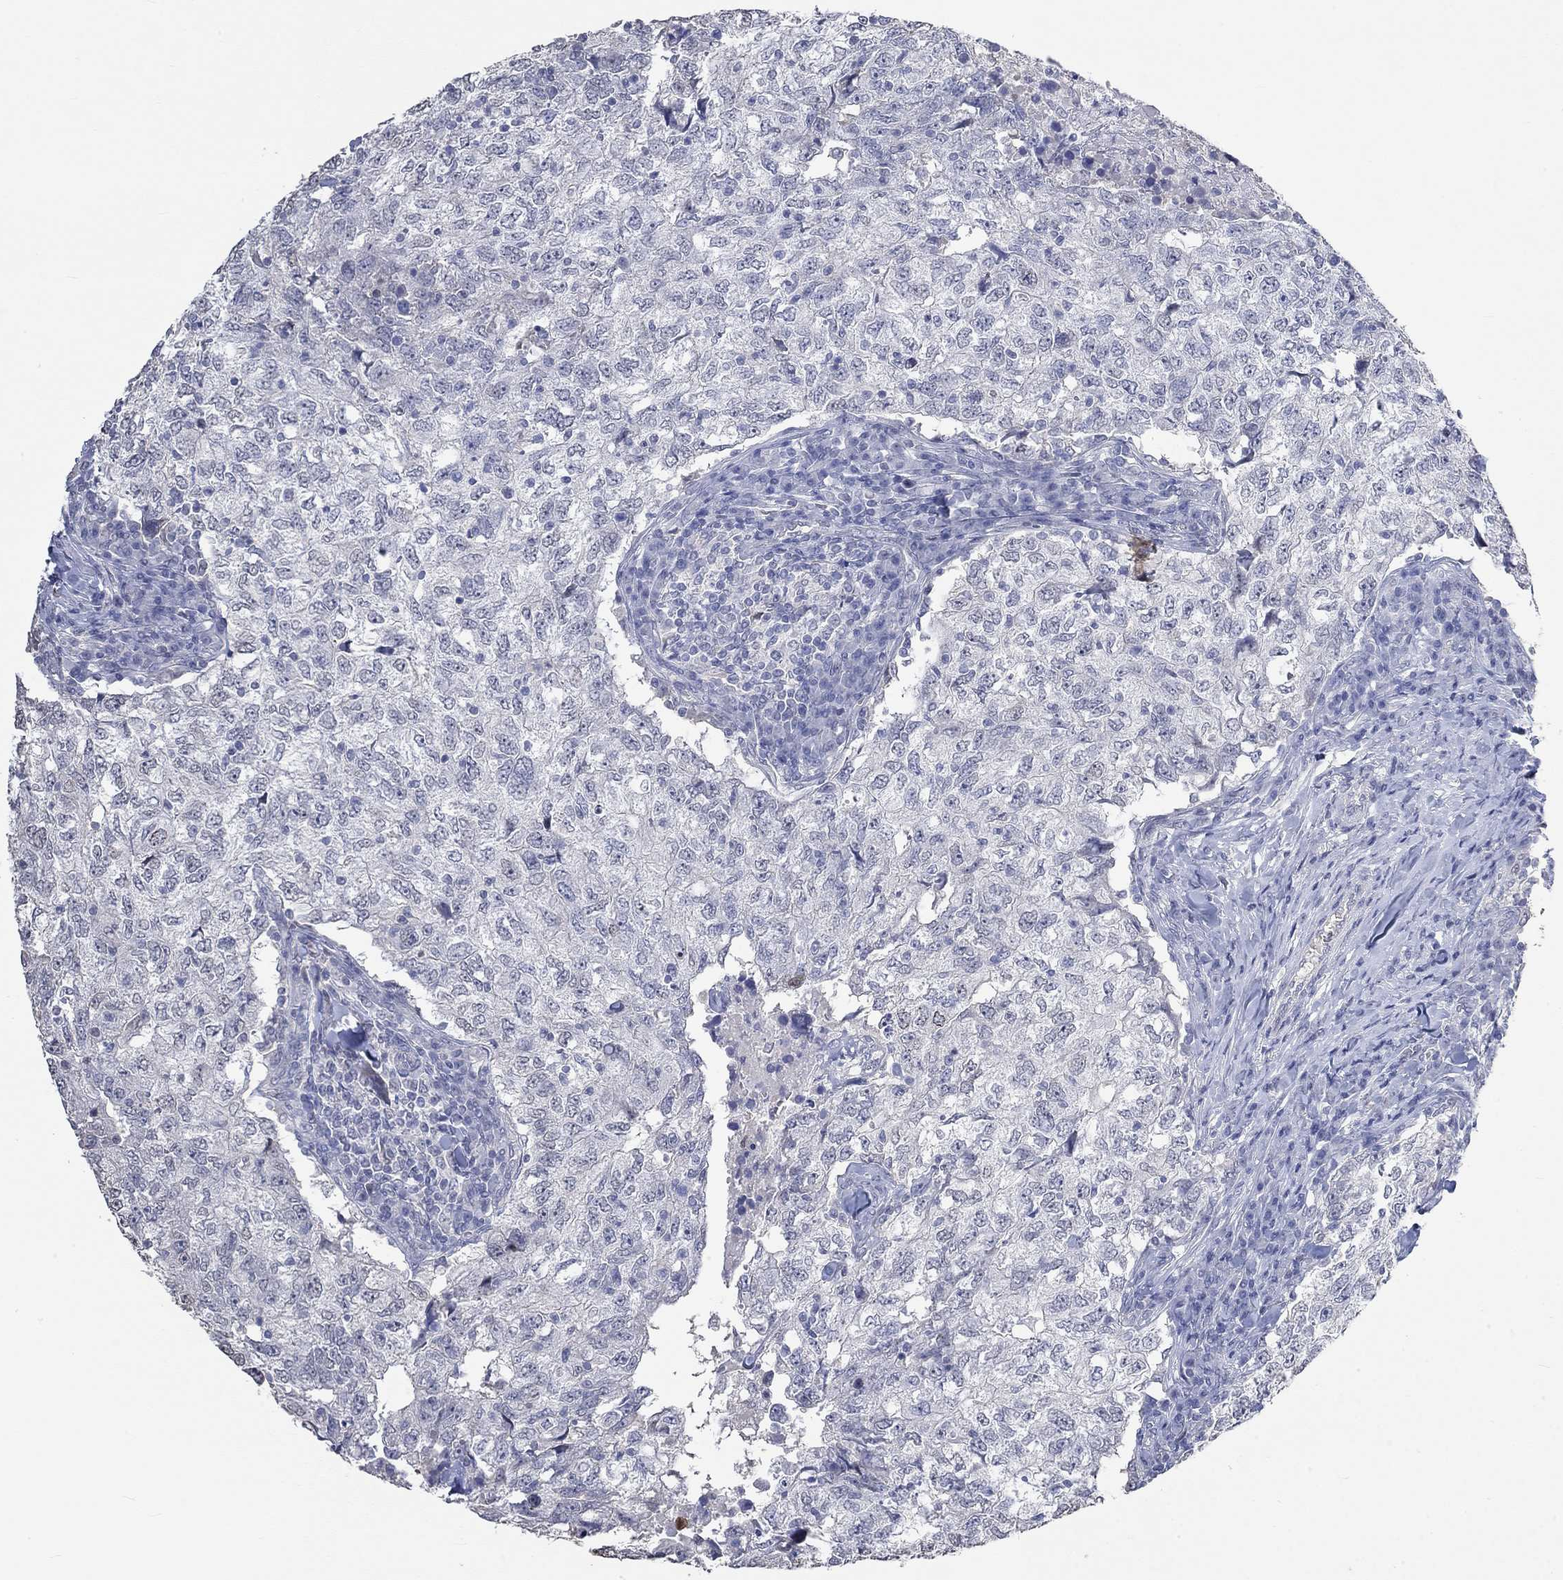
{"staining": {"intensity": "negative", "quantity": "none", "location": "none"}, "tissue": "breast cancer", "cell_type": "Tumor cells", "image_type": "cancer", "snomed": [{"axis": "morphology", "description": "Duct carcinoma"}, {"axis": "topography", "description": "Breast"}], "caption": "IHC photomicrograph of human breast cancer stained for a protein (brown), which demonstrates no staining in tumor cells.", "gene": "PNMA5", "patient": {"sex": "female", "age": 30}}